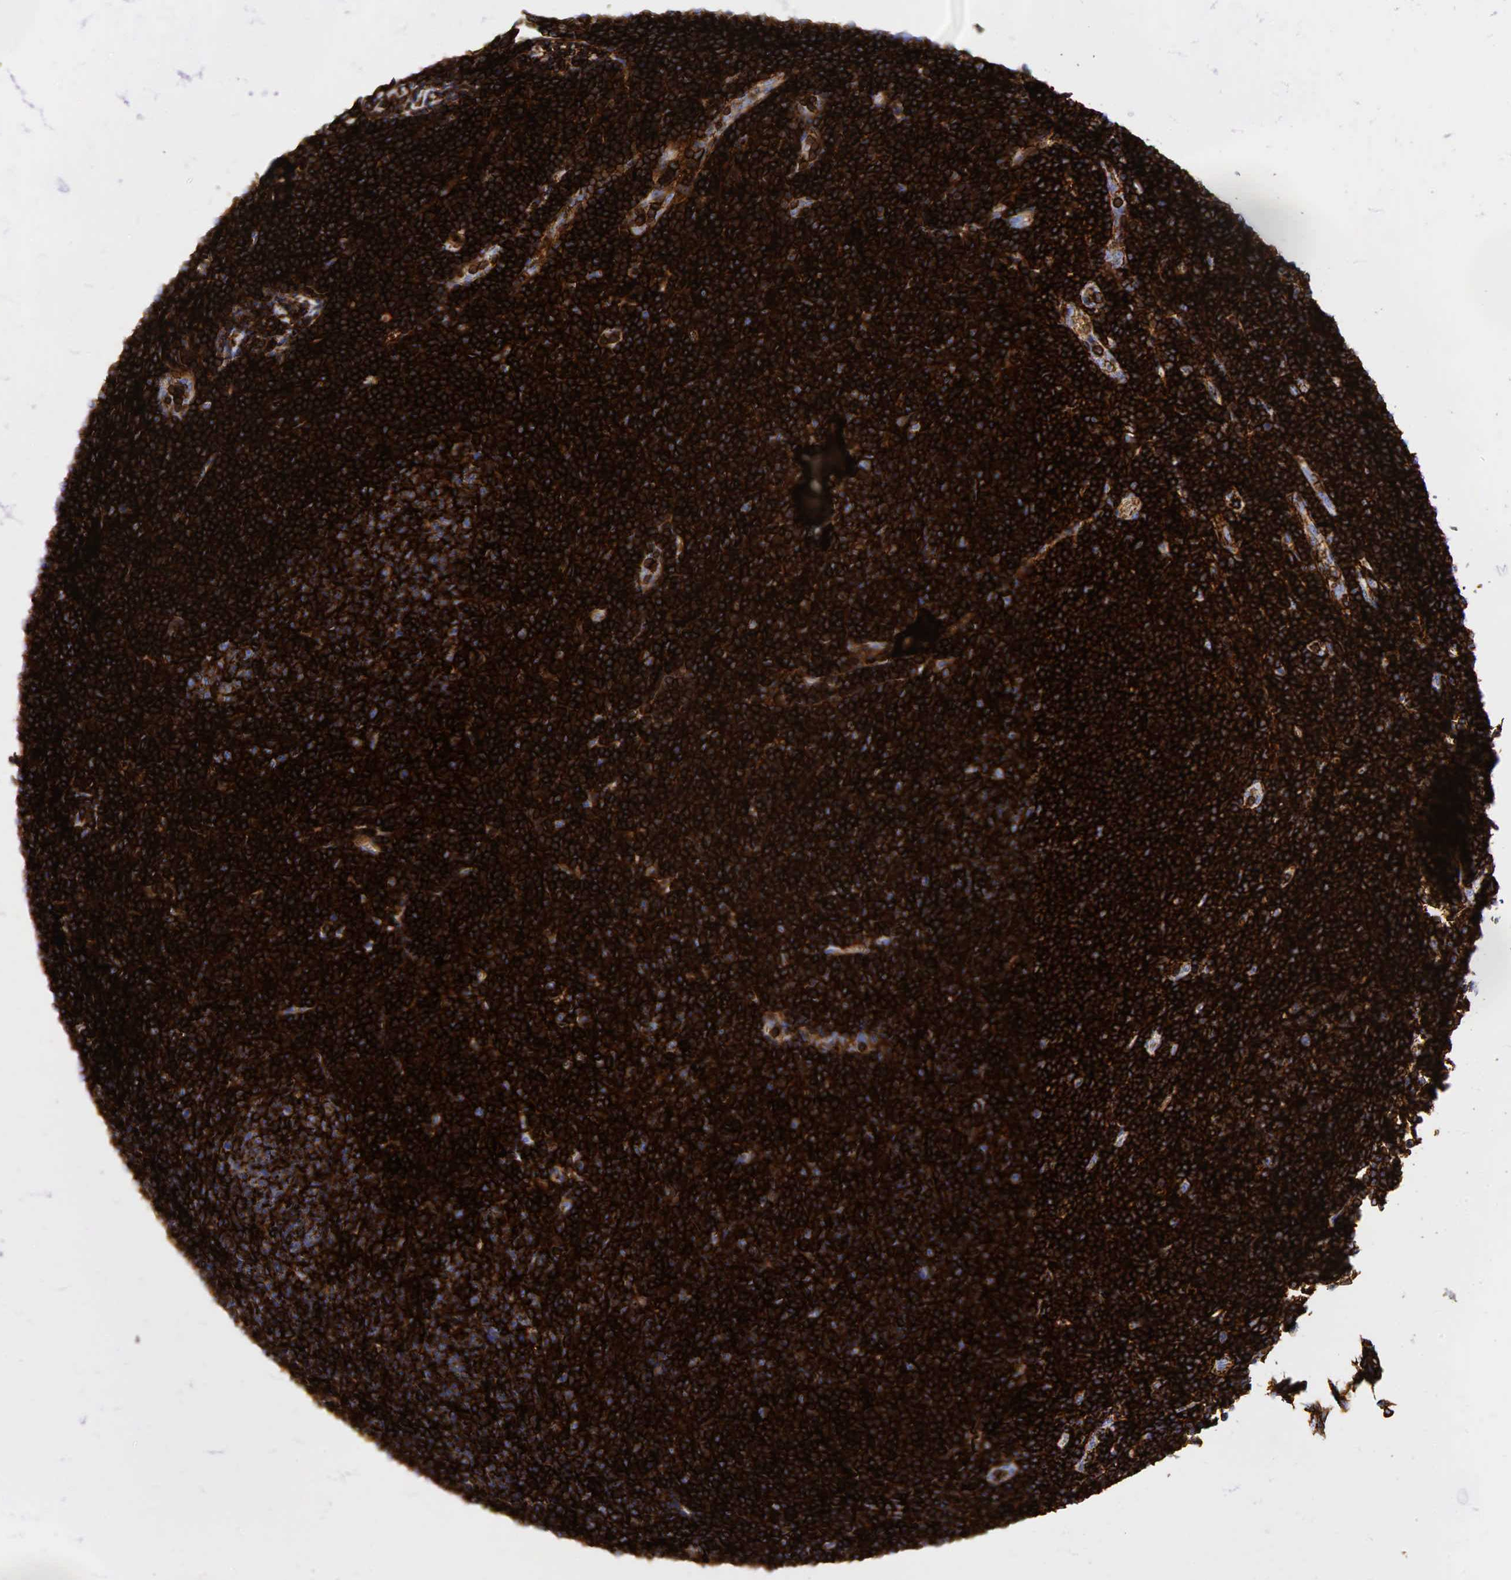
{"staining": {"intensity": "strong", "quantity": ">75%", "location": "cytoplasmic/membranous"}, "tissue": "lymphoma", "cell_type": "Tumor cells", "image_type": "cancer", "snomed": [{"axis": "morphology", "description": "Malignant lymphoma, non-Hodgkin's type, Low grade"}, {"axis": "topography", "description": "Lymph node"}], "caption": "The immunohistochemical stain labels strong cytoplasmic/membranous staining in tumor cells of lymphoma tissue.", "gene": "CD44", "patient": {"sex": "male", "age": 49}}